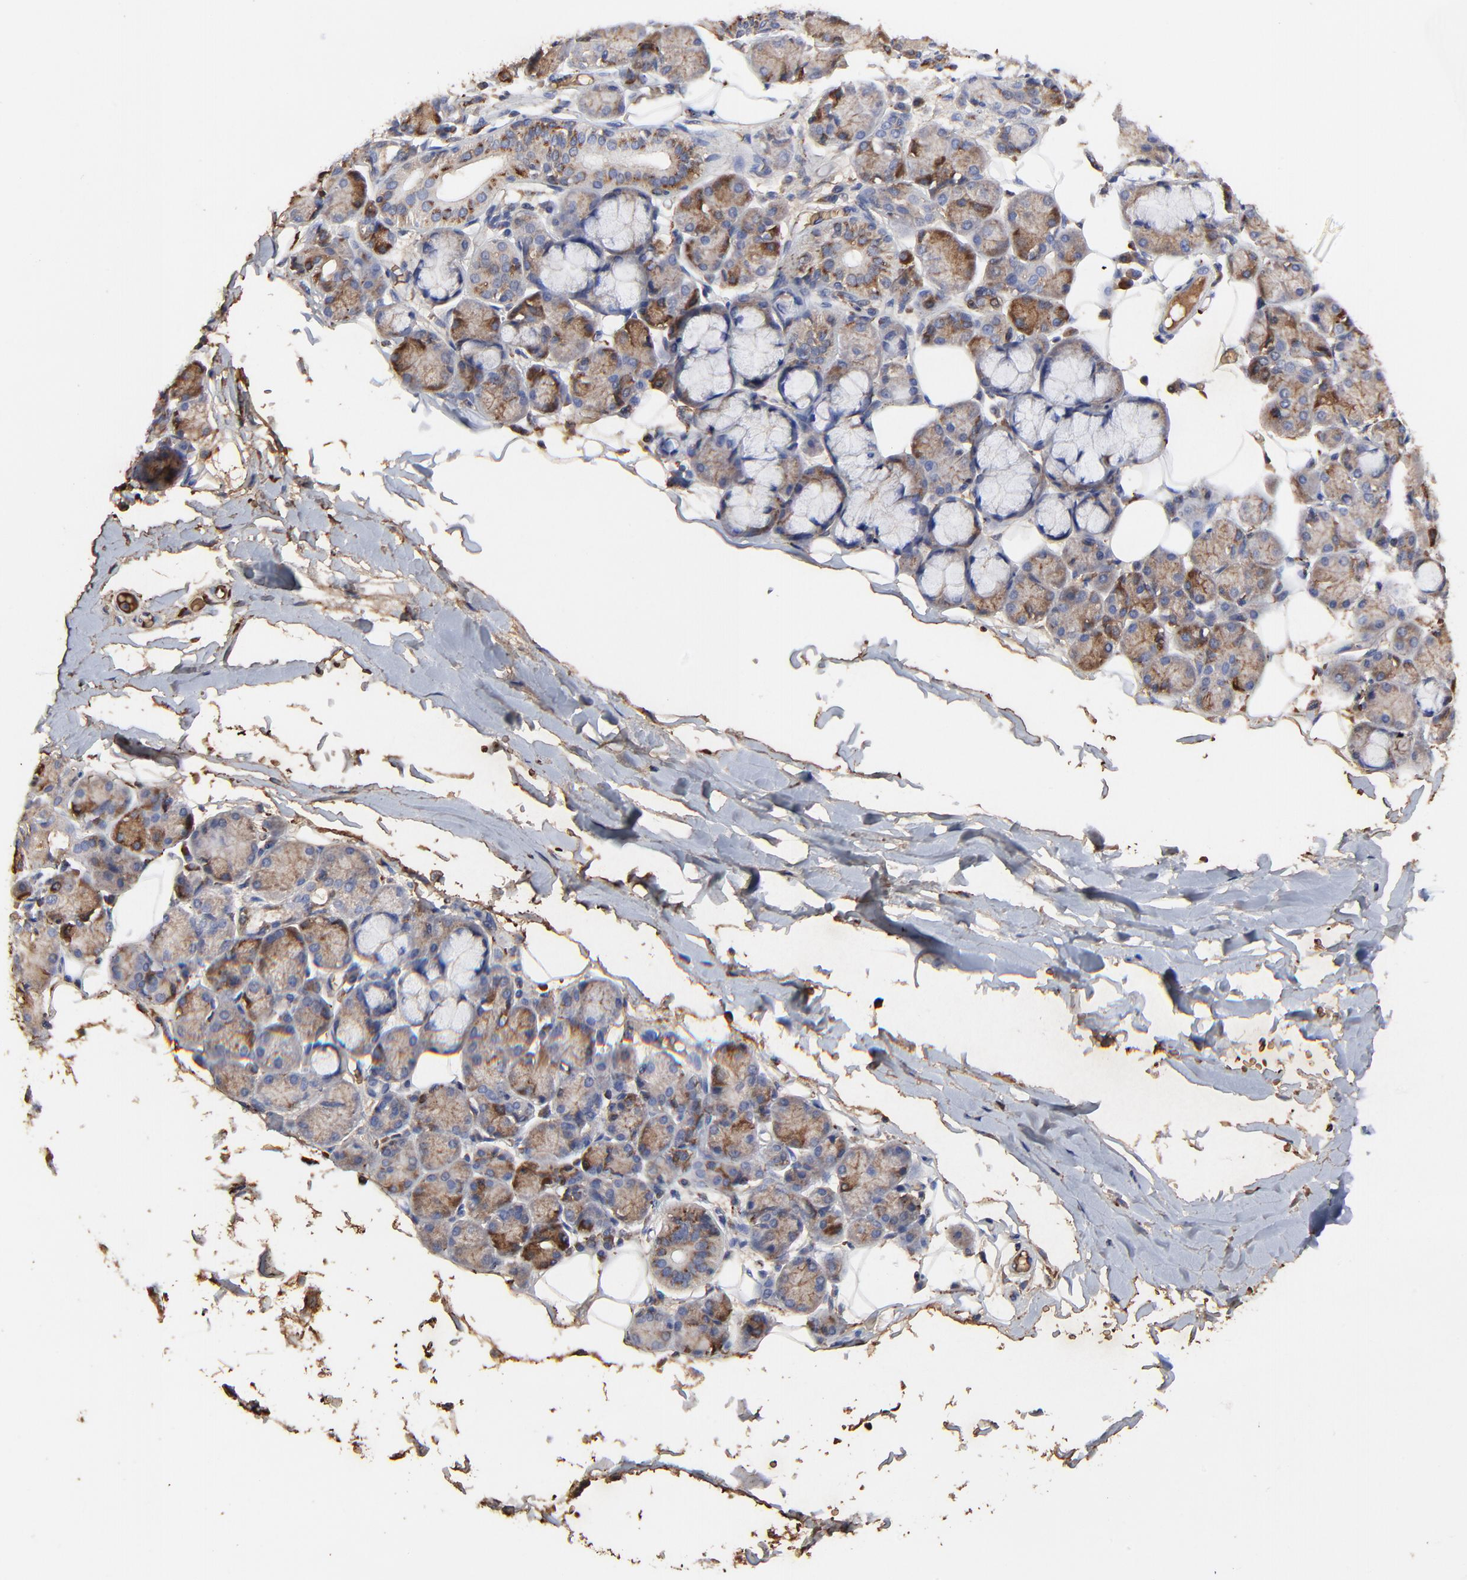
{"staining": {"intensity": "moderate", "quantity": "25%-75%", "location": "cytoplasmic/membranous"}, "tissue": "salivary gland", "cell_type": "Glandular cells", "image_type": "normal", "snomed": [{"axis": "morphology", "description": "Normal tissue, NOS"}, {"axis": "topography", "description": "Salivary gland"}], "caption": "Immunohistochemical staining of benign salivary gland shows medium levels of moderate cytoplasmic/membranous positivity in approximately 25%-75% of glandular cells.", "gene": "PAG1", "patient": {"sex": "male", "age": 54}}